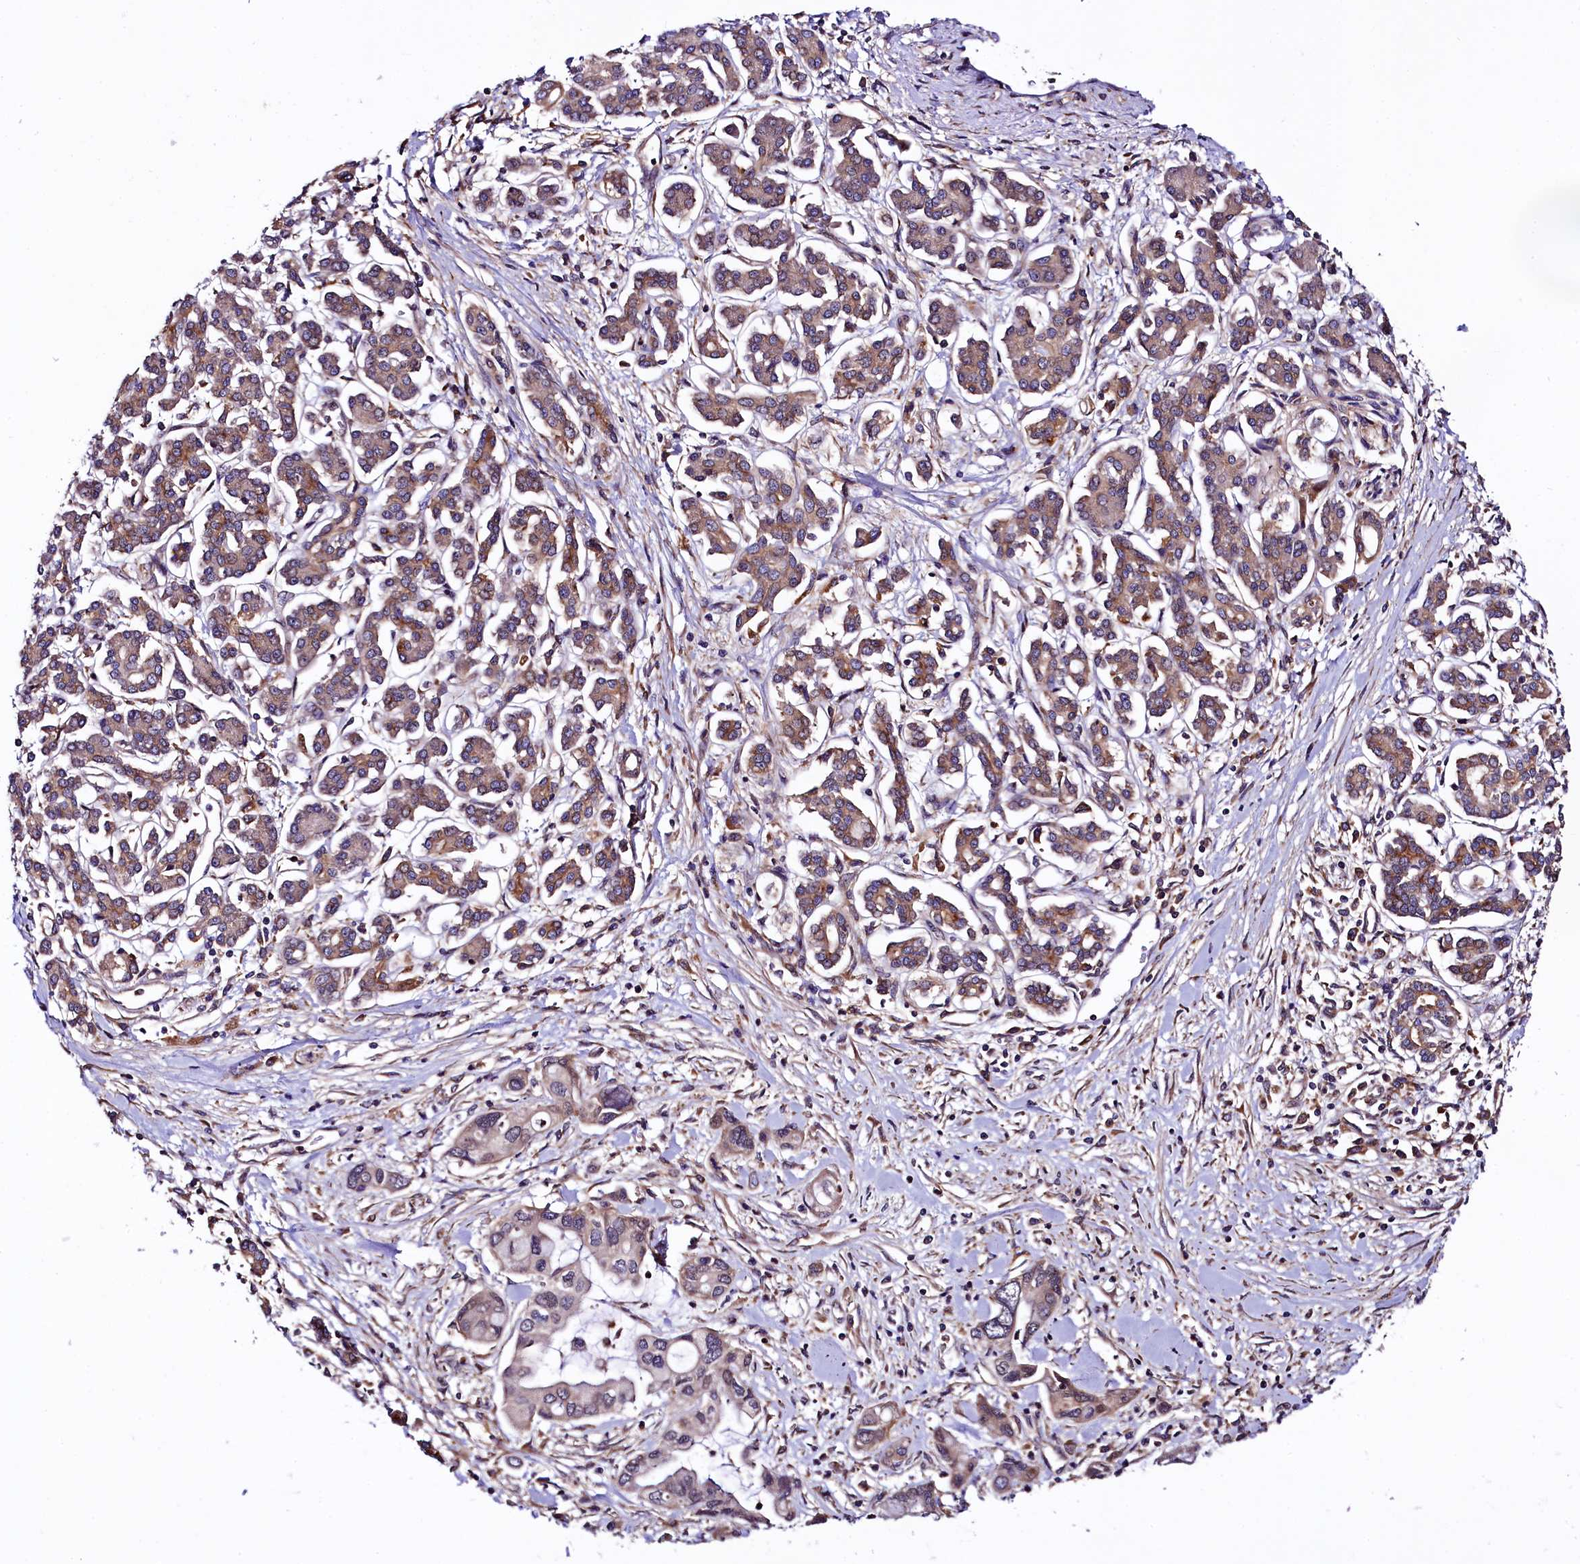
{"staining": {"intensity": "weak", "quantity": "<25%", "location": "cytoplasmic/membranous"}, "tissue": "pancreatic cancer", "cell_type": "Tumor cells", "image_type": "cancer", "snomed": [{"axis": "morphology", "description": "Adenocarcinoma, NOS"}, {"axis": "topography", "description": "Pancreas"}], "caption": "Immunohistochemistry micrograph of neoplastic tissue: human pancreatic cancer stained with DAB (3,3'-diaminobenzidine) shows no significant protein positivity in tumor cells.", "gene": "VPS35", "patient": {"sex": "female", "age": 50}}